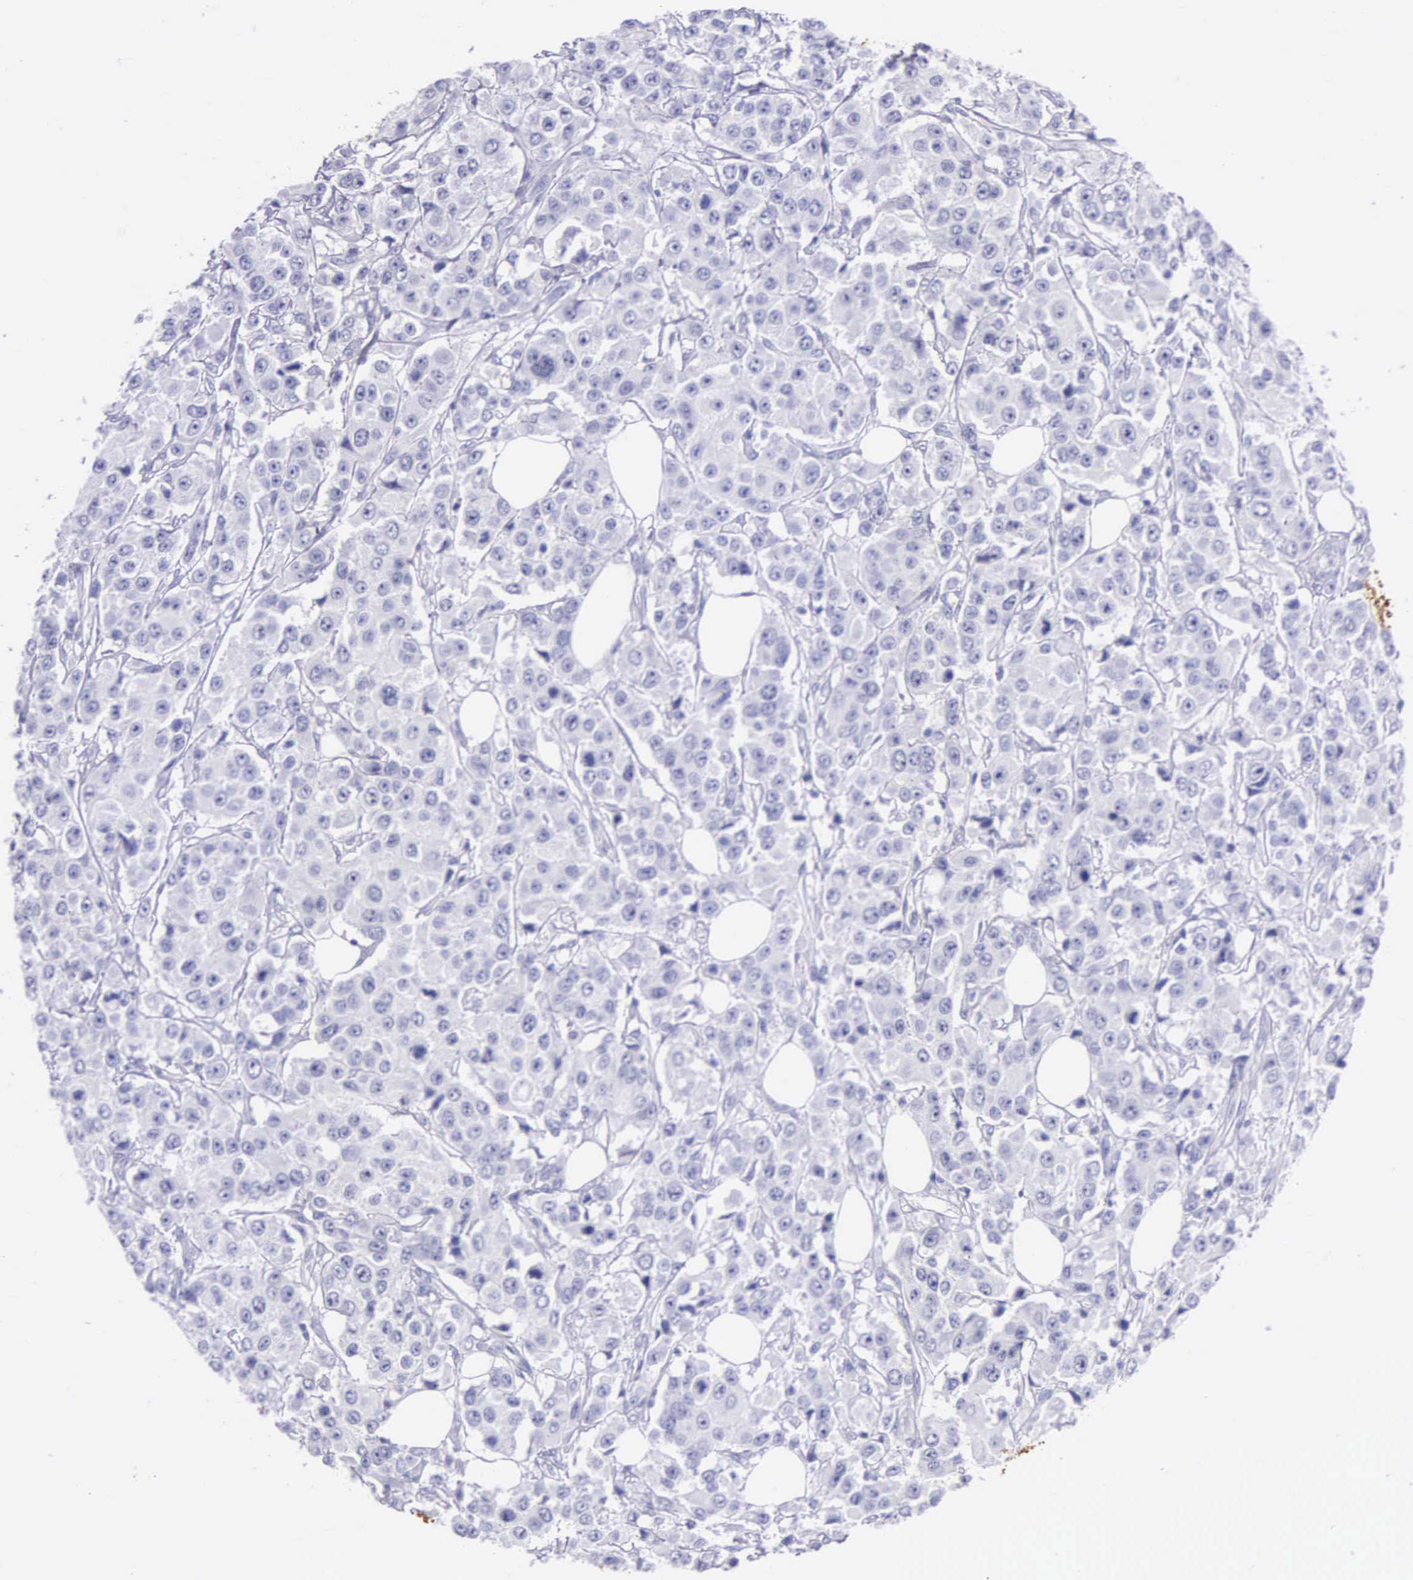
{"staining": {"intensity": "negative", "quantity": "none", "location": "none"}, "tissue": "breast cancer", "cell_type": "Tumor cells", "image_type": "cancer", "snomed": [{"axis": "morphology", "description": "Duct carcinoma"}, {"axis": "topography", "description": "Breast"}], "caption": "An image of infiltrating ductal carcinoma (breast) stained for a protein demonstrates no brown staining in tumor cells.", "gene": "KLK3", "patient": {"sex": "female", "age": 58}}